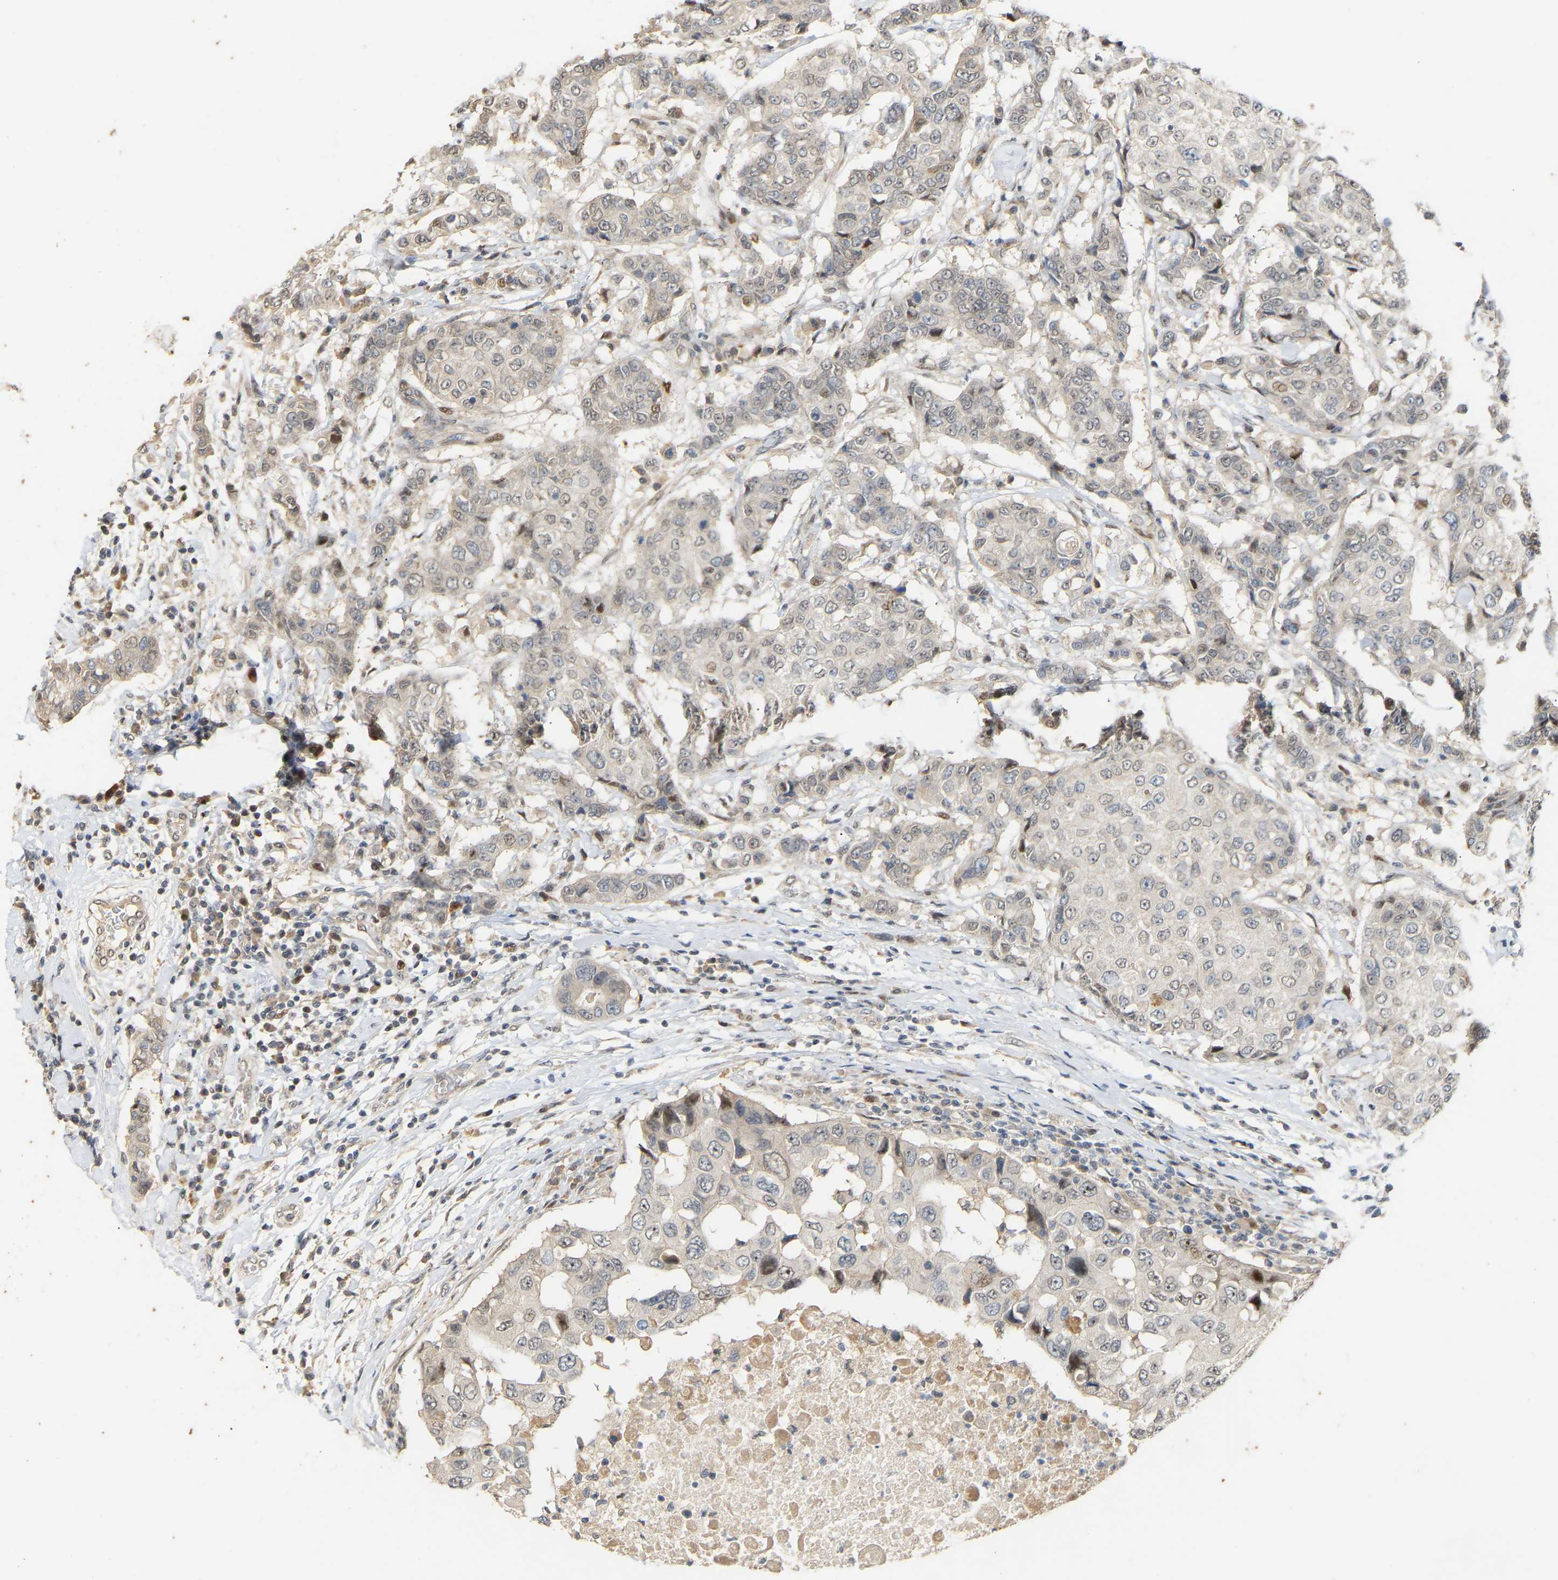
{"staining": {"intensity": "negative", "quantity": "none", "location": "none"}, "tissue": "breast cancer", "cell_type": "Tumor cells", "image_type": "cancer", "snomed": [{"axis": "morphology", "description": "Duct carcinoma"}, {"axis": "topography", "description": "Breast"}], "caption": "Tumor cells show no significant staining in invasive ductal carcinoma (breast).", "gene": "PTPN4", "patient": {"sex": "female", "age": 27}}